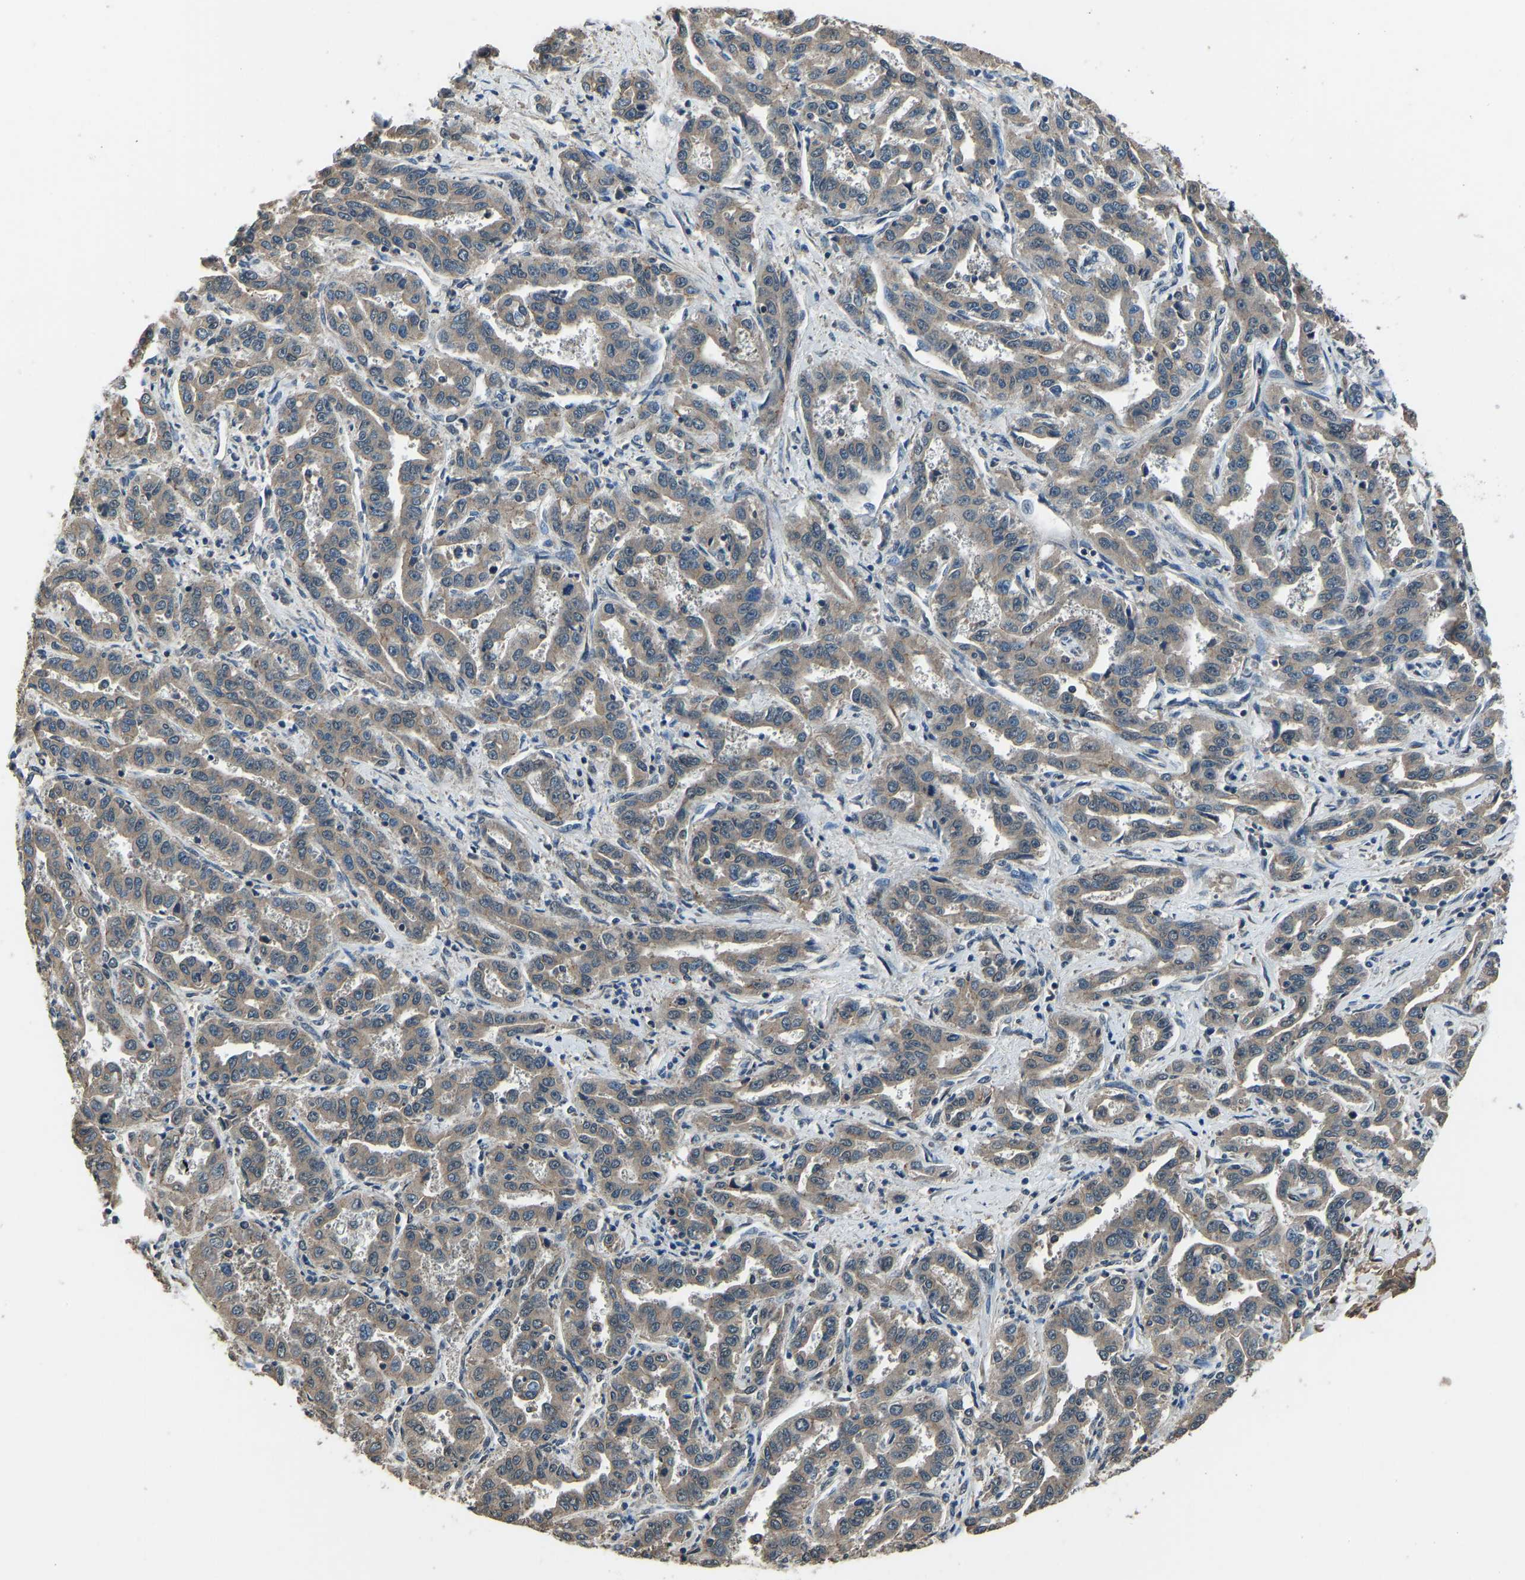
{"staining": {"intensity": "weak", "quantity": ">75%", "location": "cytoplasmic/membranous"}, "tissue": "liver cancer", "cell_type": "Tumor cells", "image_type": "cancer", "snomed": [{"axis": "morphology", "description": "Cholangiocarcinoma"}, {"axis": "topography", "description": "Liver"}], "caption": "Protein expression analysis of human liver cancer reveals weak cytoplasmic/membranous expression in approximately >75% of tumor cells. The protein is stained brown, and the nuclei are stained in blue (DAB IHC with brightfield microscopy, high magnification).", "gene": "TOX4", "patient": {"sex": "male", "age": 59}}